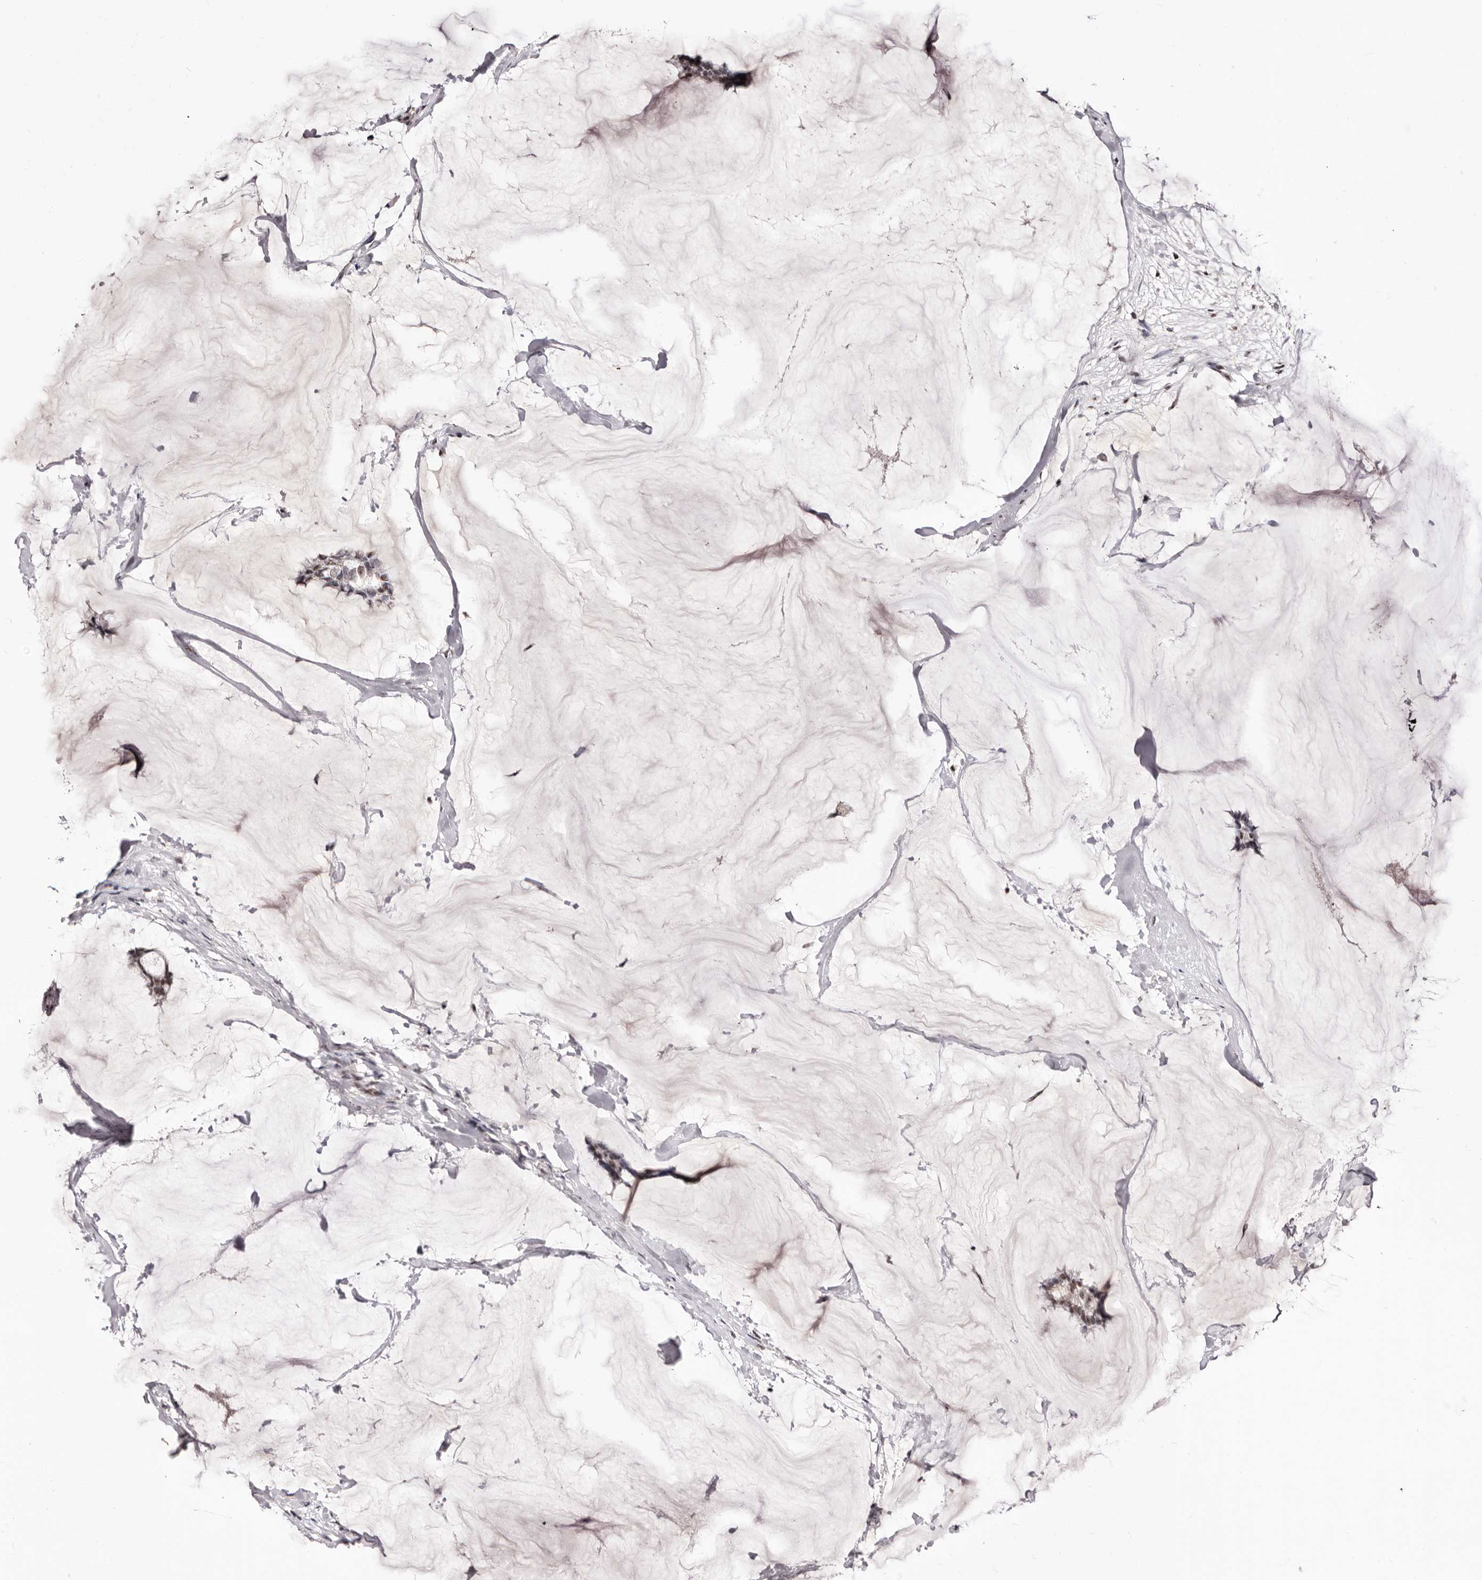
{"staining": {"intensity": "moderate", "quantity": "25%-75%", "location": "nuclear"}, "tissue": "breast cancer", "cell_type": "Tumor cells", "image_type": "cancer", "snomed": [{"axis": "morphology", "description": "Duct carcinoma"}, {"axis": "topography", "description": "Breast"}], "caption": "DAB (3,3'-diaminobenzidine) immunohistochemical staining of breast cancer (invasive ductal carcinoma) reveals moderate nuclear protein staining in about 25%-75% of tumor cells.", "gene": "ANAPC11", "patient": {"sex": "female", "age": 93}}